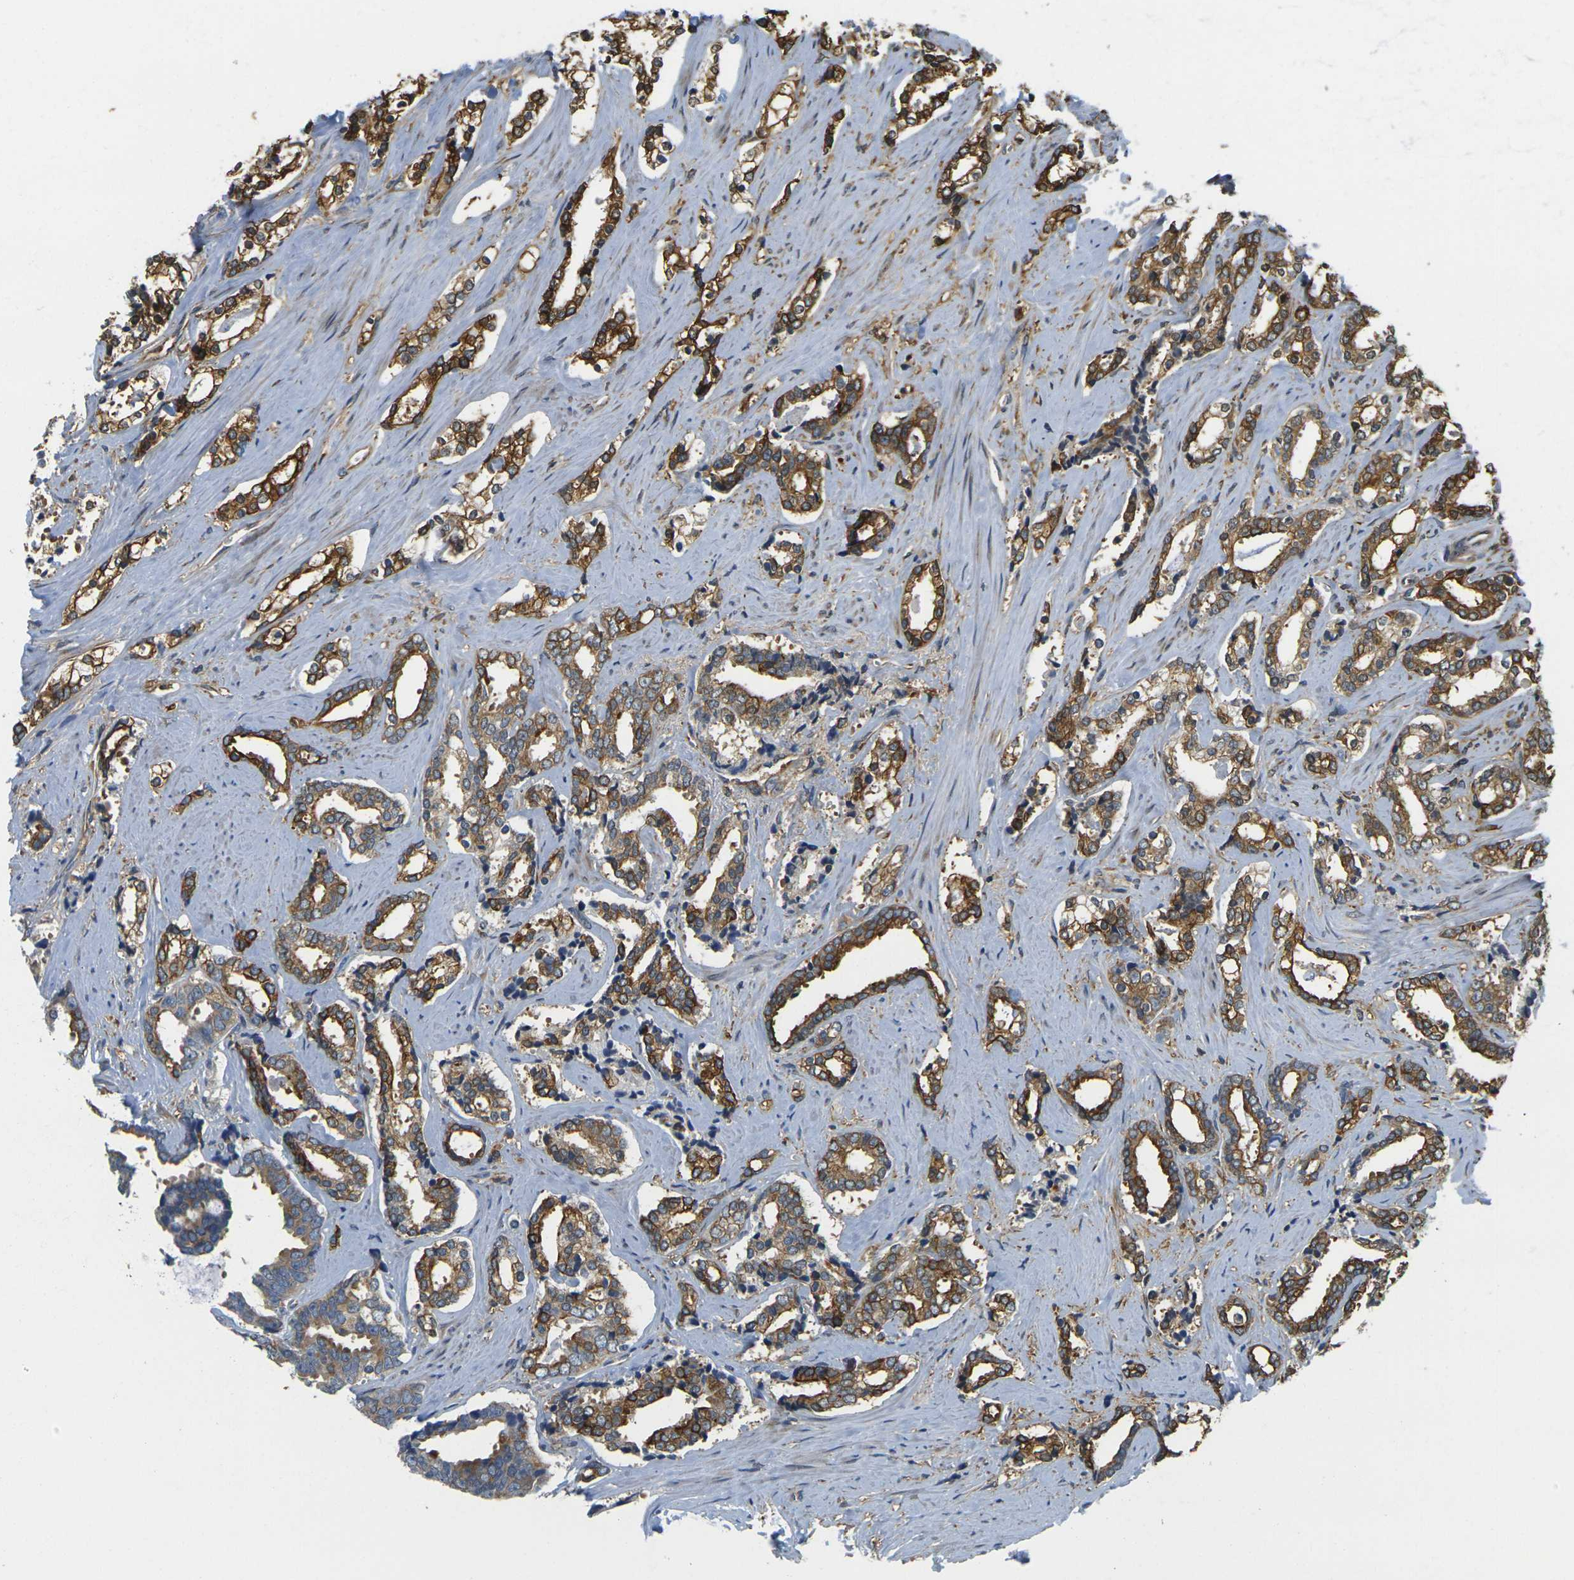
{"staining": {"intensity": "strong", "quantity": "25%-75%", "location": "cytoplasmic/membranous"}, "tissue": "prostate cancer", "cell_type": "Tumor cells", "image_type": "cancer", "snomed": [{"axis": "morphology", "description": "Adenocarcinoma, High grade"}, {"axis": "topography", "description": "Prostate"}], "caption": "A histopathology image of high-grade adenocarcinoma (prostate) stained for a protein shows strong cytoplasmic/membranous brown staining in tumor cells.", "gene": "CAST", "patient": {"sex": "male", "age": 67}}